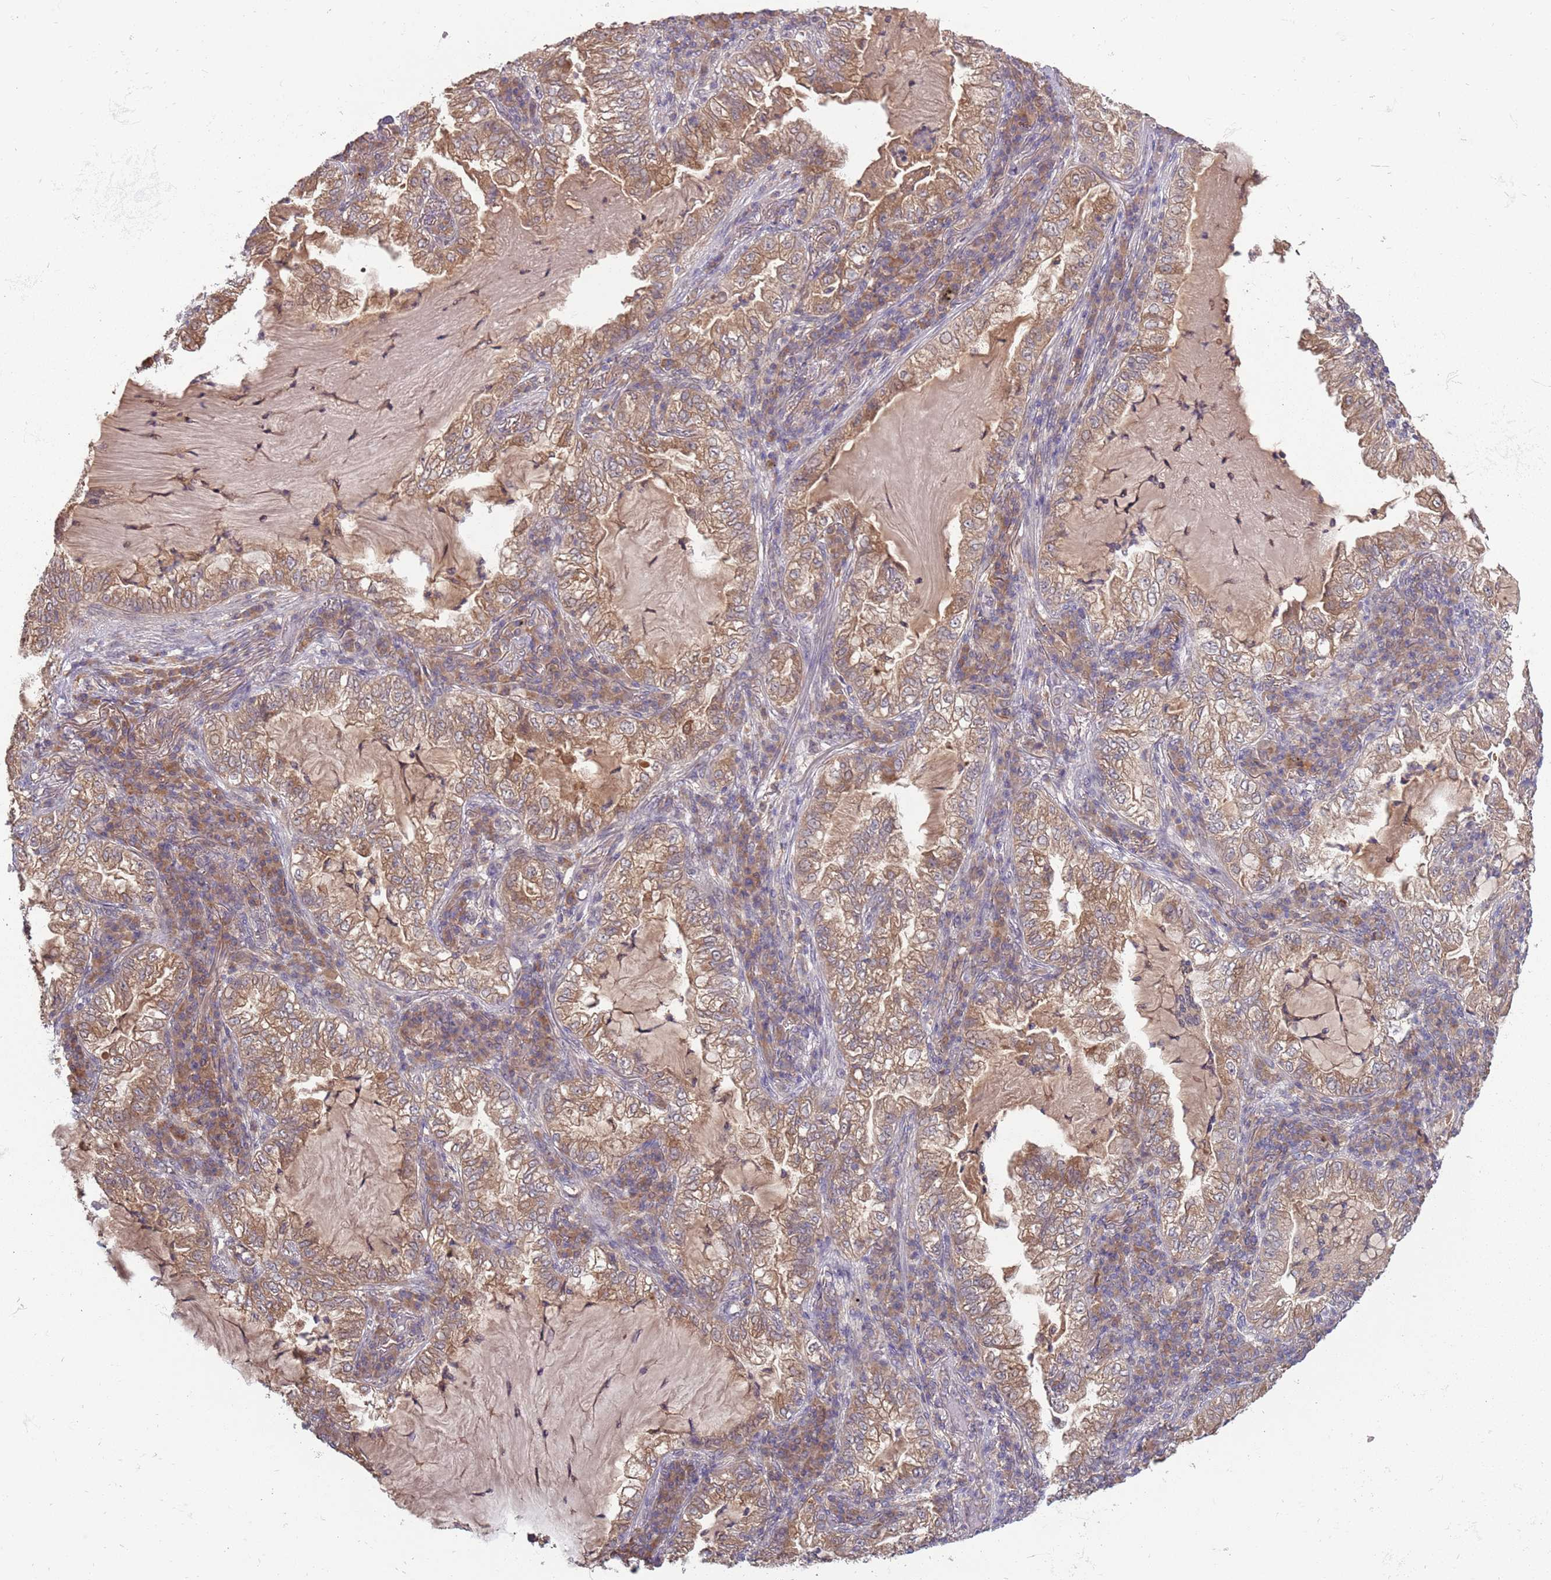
{"staining": {"intensity": "moderate", "quantity": ">75%", "location": "cytoplasmic/membranous"}, "tissue": "lung cancer", "cell_type": "Tumor cells", "image_type": "cancer", "snomed": [{"axis": "morphology", "description": "Adenocarcinoma, NOS"}, {"axis": "topography", "description": "Lung"}], "caption": "IHC of lung cancer (adenocarcinoma) displays medium levels of moderate cytoplasmic/membranous positivity in about >75% of tumor cells.", "gene": "USP32", "patient": {"sex": "female", "age": 73}}